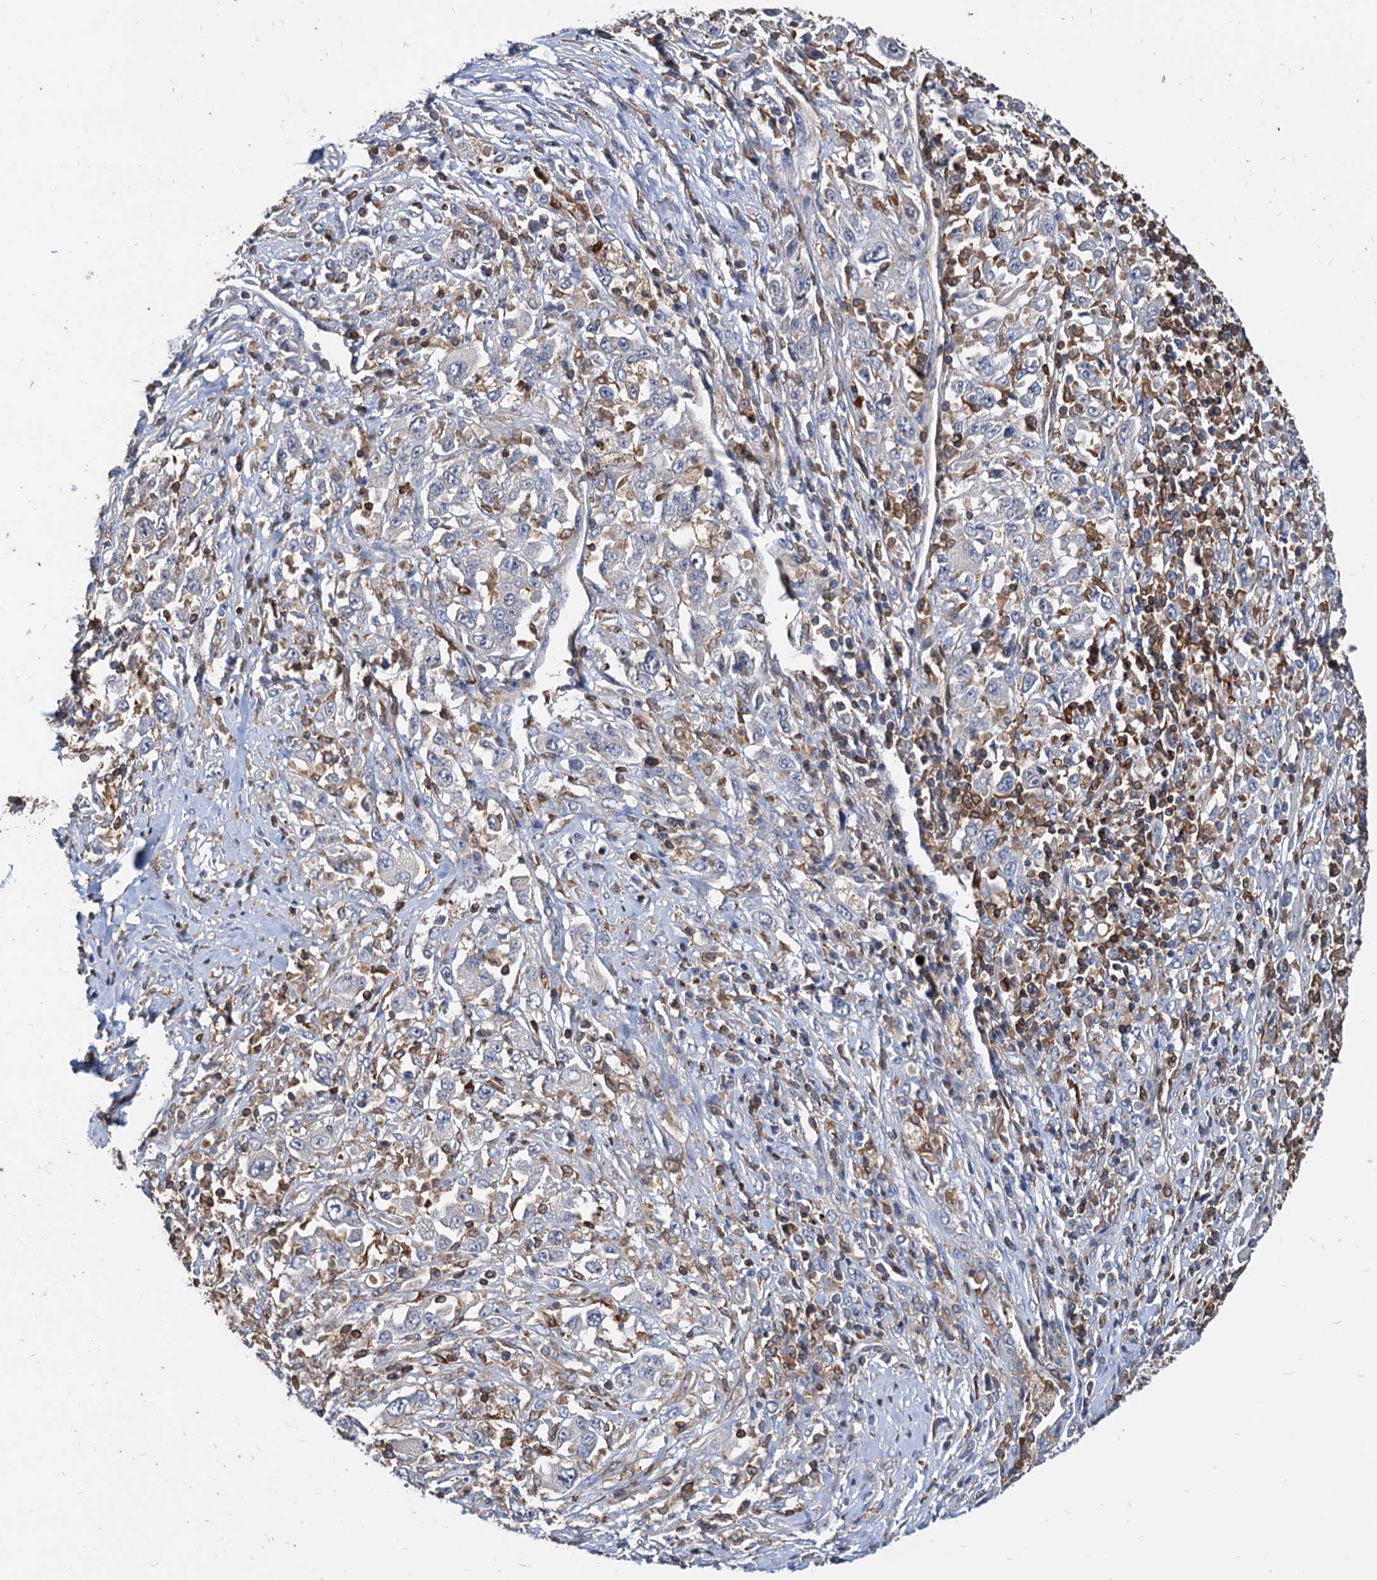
{"staining": {"intensity": "negative", "quantity": "none", "location": "none"}, "tissue": "melanoma", "cell_type": "Tumor cells", "image_type": "cancer", "snomed": [{"axis": "morphology", "description": "Malignant melanoma, Metastatic site"}, {"axis": "topography", "description": "Skin"}], "caption": "Melanoma was stained to show a protein in brown. There is no significant expression in tumor cells.", "gene": "LCP2", "patient": {"sex": "female", "age": 56}}